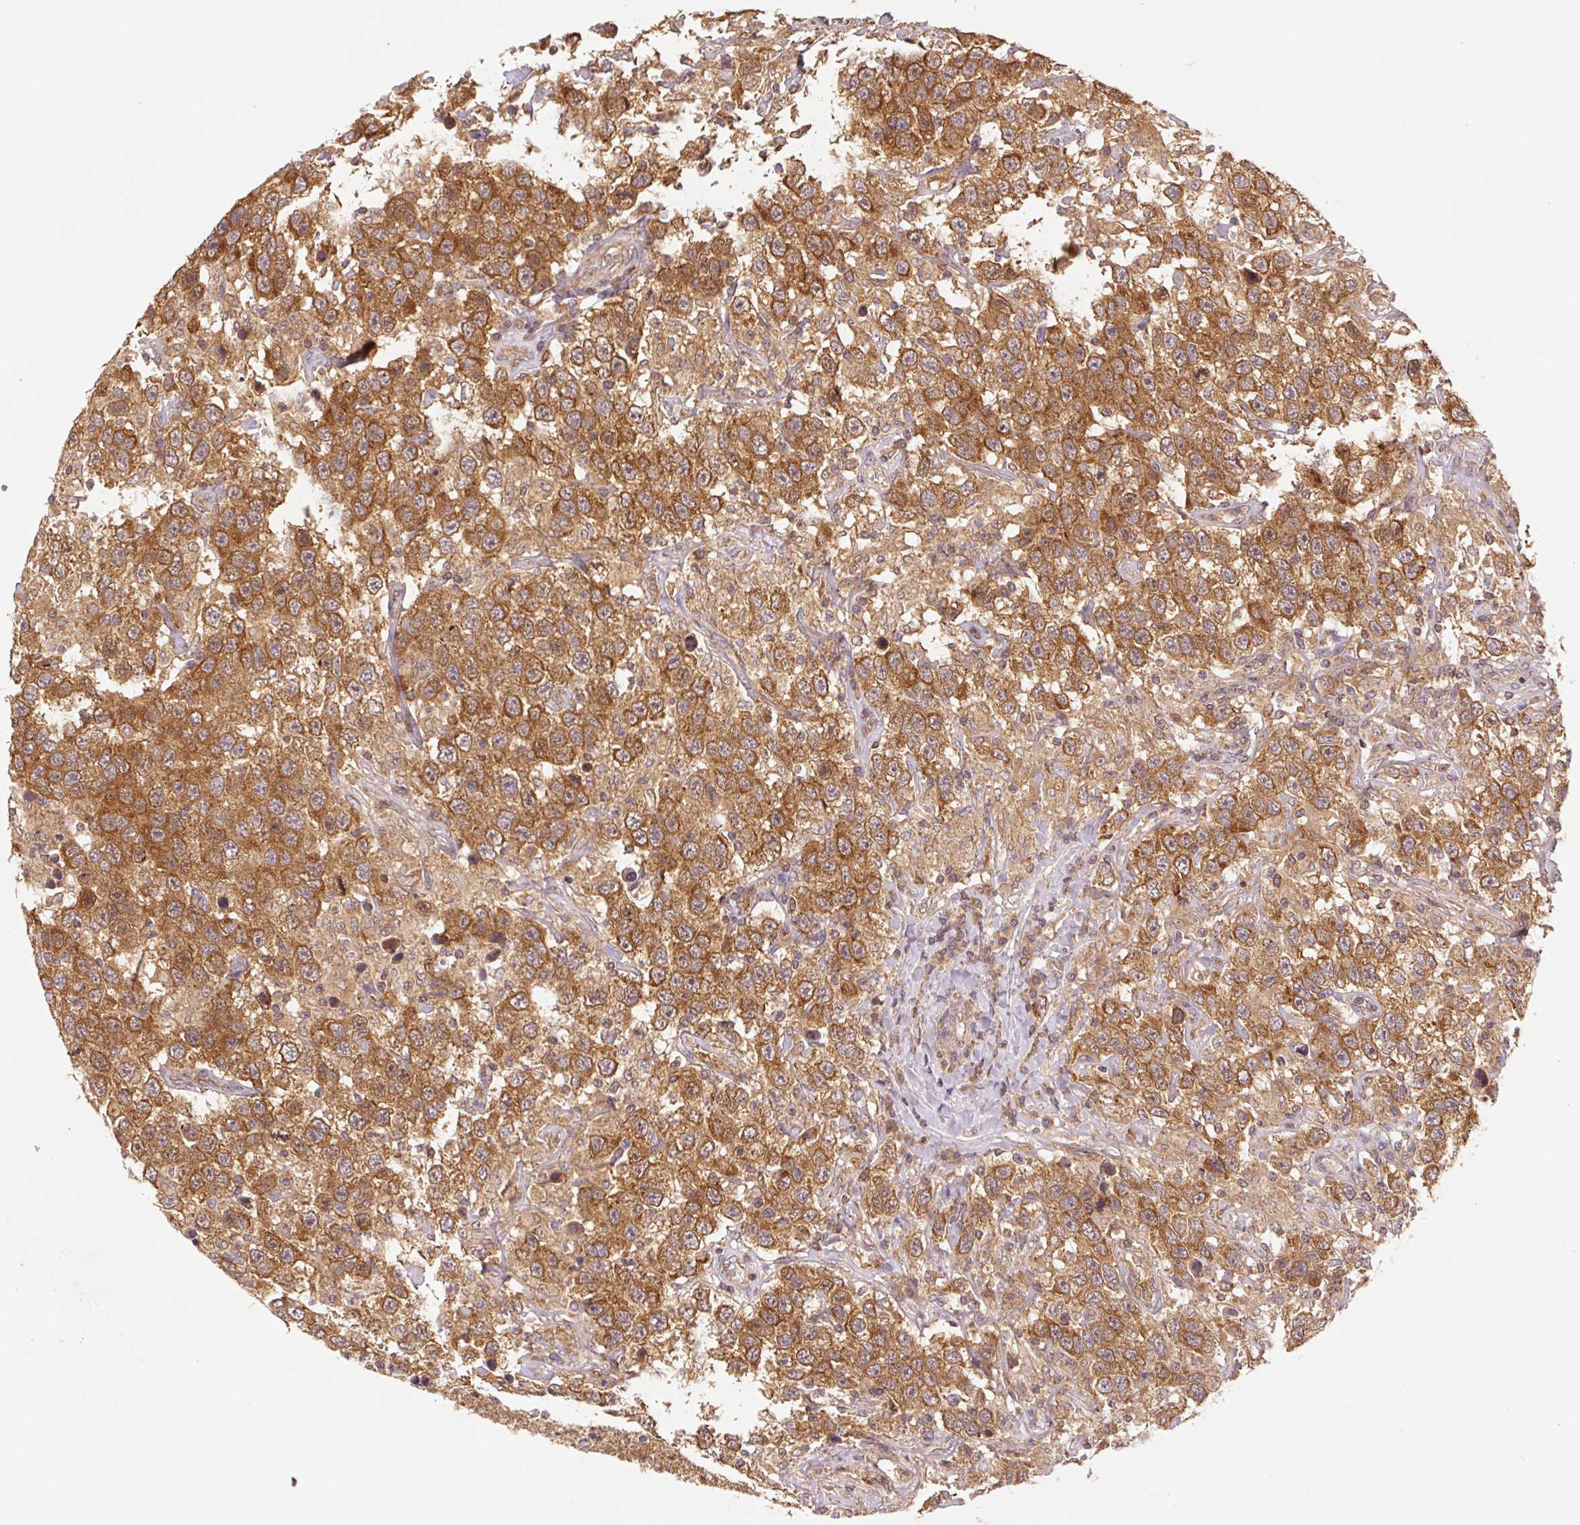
{"staining": {"intensity": "moderate", "quantity": ">75%", "location": "cytoplasmic/membranous"}, "tissue": "testis cancer", "cell_type": "Tumor cells", "image_type": "cancer", "snomed": [{"axis": "morphology", "description": "Seminoma, NOS"}, {"axis": "topography", "description": "Testis"}], "caption": "This histopathology image displays immunohistochemistry (IHC) staining of human testis cancer, with medium moderate cytoplasmic/membranous positivity in approximately >75% of tumor cells.", "gene": "MTHFD1", "patient": {"sex": "male", "age": 41}}